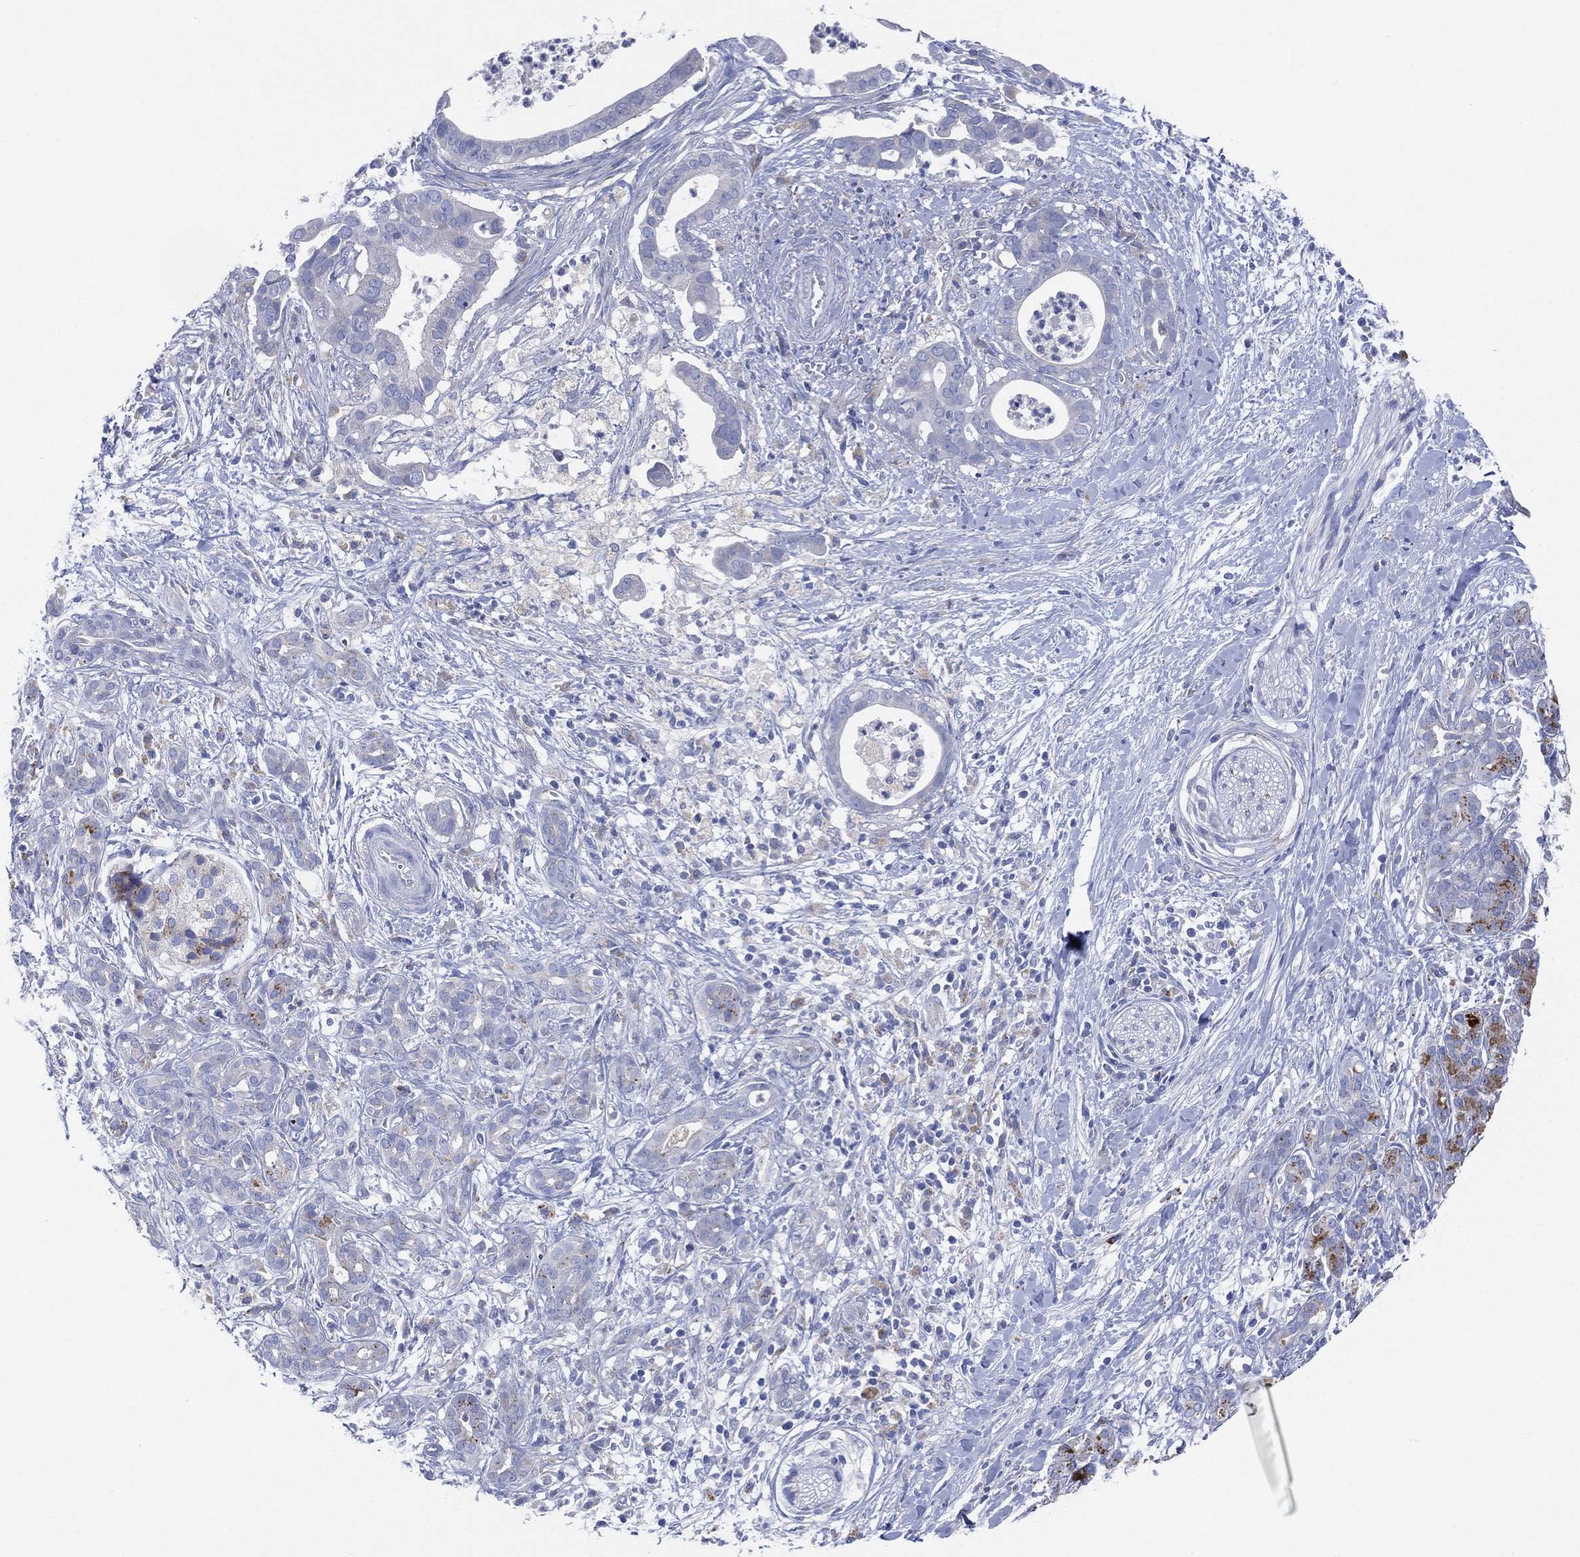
{"staining": {"intensity": "negative", "quantity": "none", "location": "none"}, "tissue": "pancreatic cancer", "cell_type": "Tumor cells", "image_type": "cancer", "snomed": [{"axis": "morphology", "description": "Adenocarcinoma, NOS"}, {"axis": "topography", "description": "Pancreas"}], "caption": "This is an immunohistochemistry (IHC) histopathology image of human adenocarcinoma (pancreatic). There is no expression in tumor cells.", "gene": "GALNS", "patient": {"sex": "male", "age": 61}}